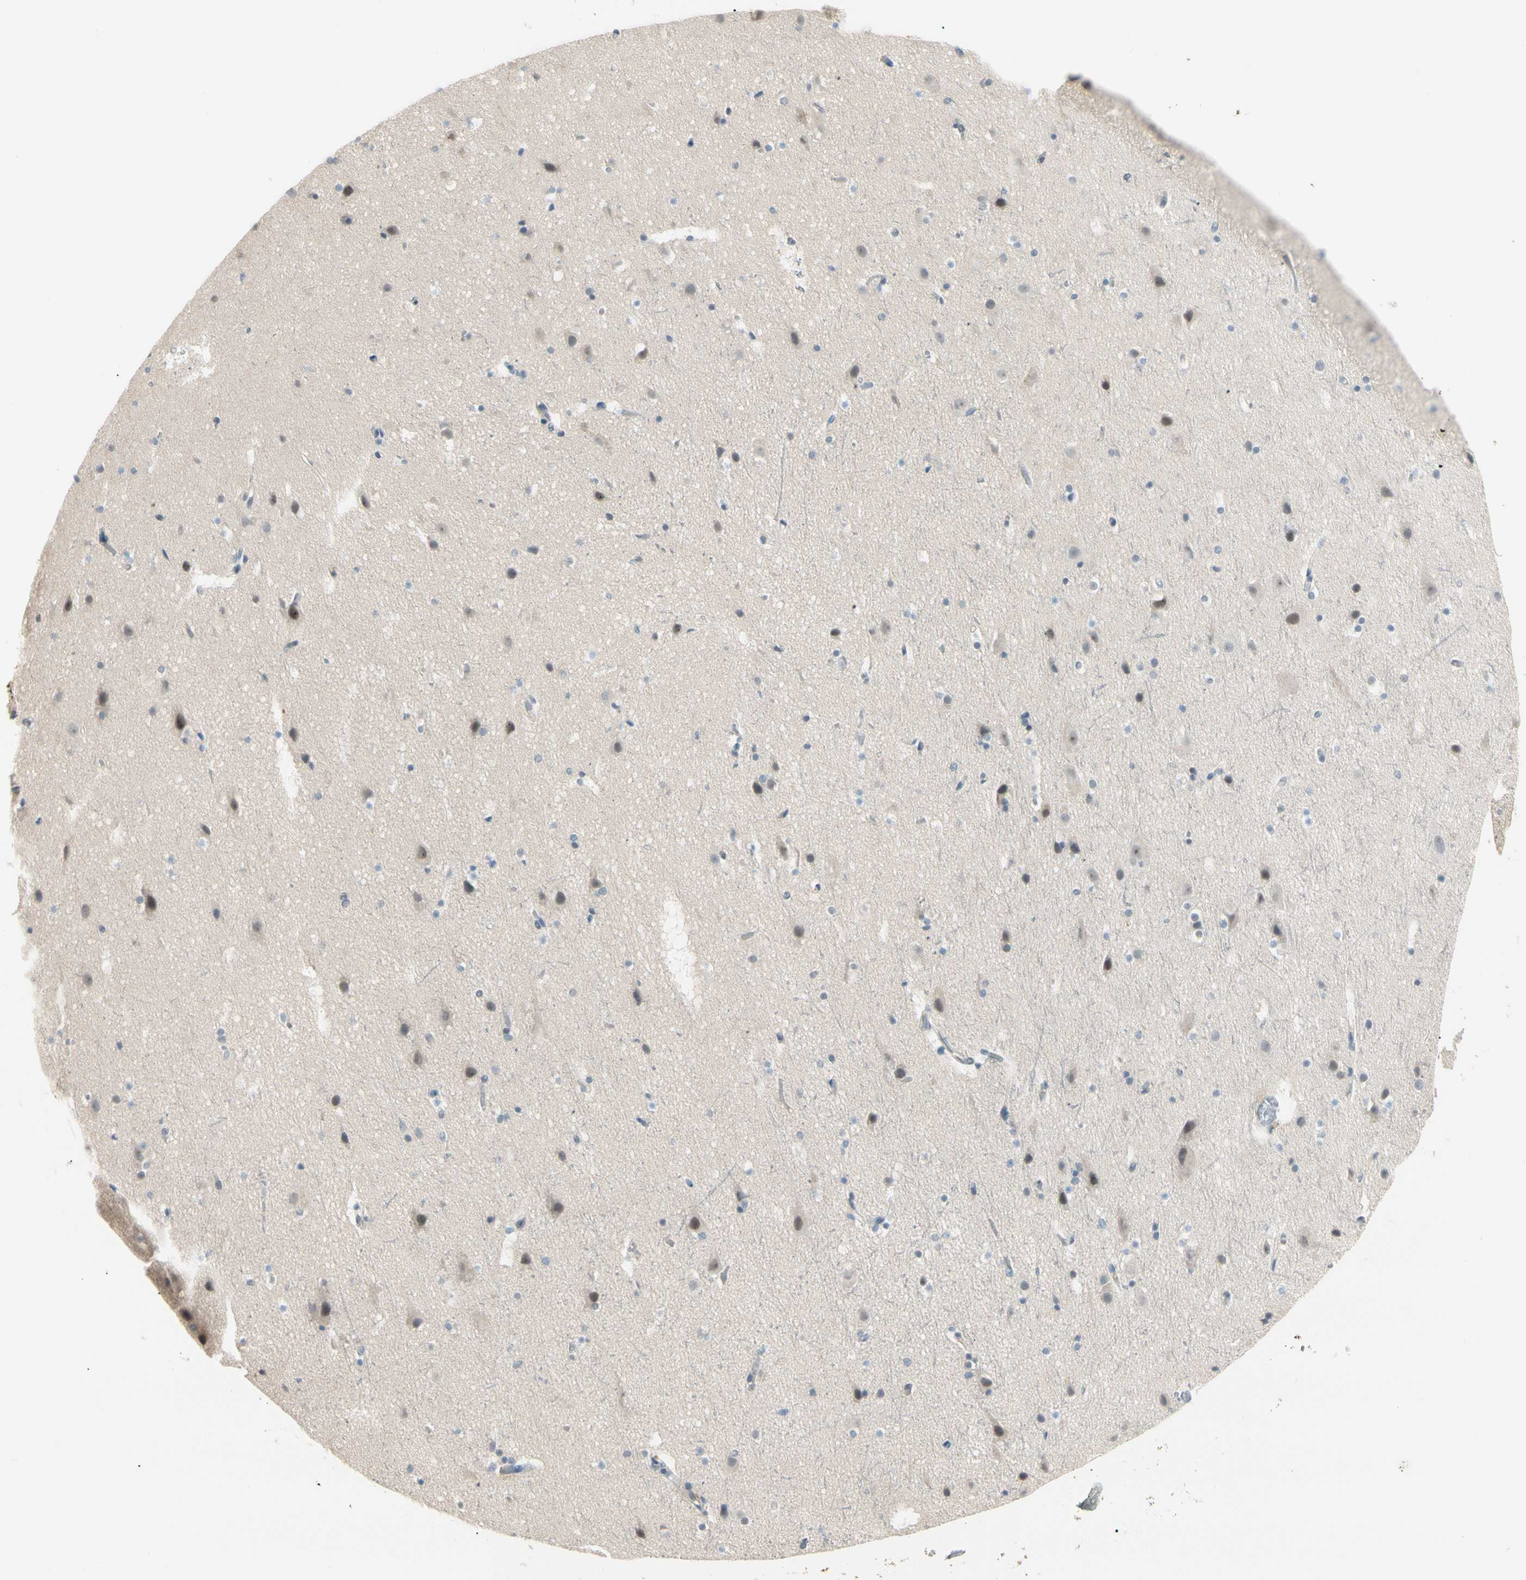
{"staining": {"intensity": "negative", "quantity": "none", "location": "none"}, "tissue": "cerebral cortex", "cell_type": "Endothelial cells", "image_type": "normal", "snomed": [{"axis": "morphology", "description": "Normal tissue, NOS"}, {"axis": "topography", "description": "Cerebral cortex"}], "caption": "Immunohistochemistry photomicrograph of benign cerebral cortex: cerebral cortex stained with DAB (3,3'-diaminobenzidine) displays no significant protein staining in endothelial cells.", "gene": "ASPN", "patient": {"sex": "male", "age": 45}}